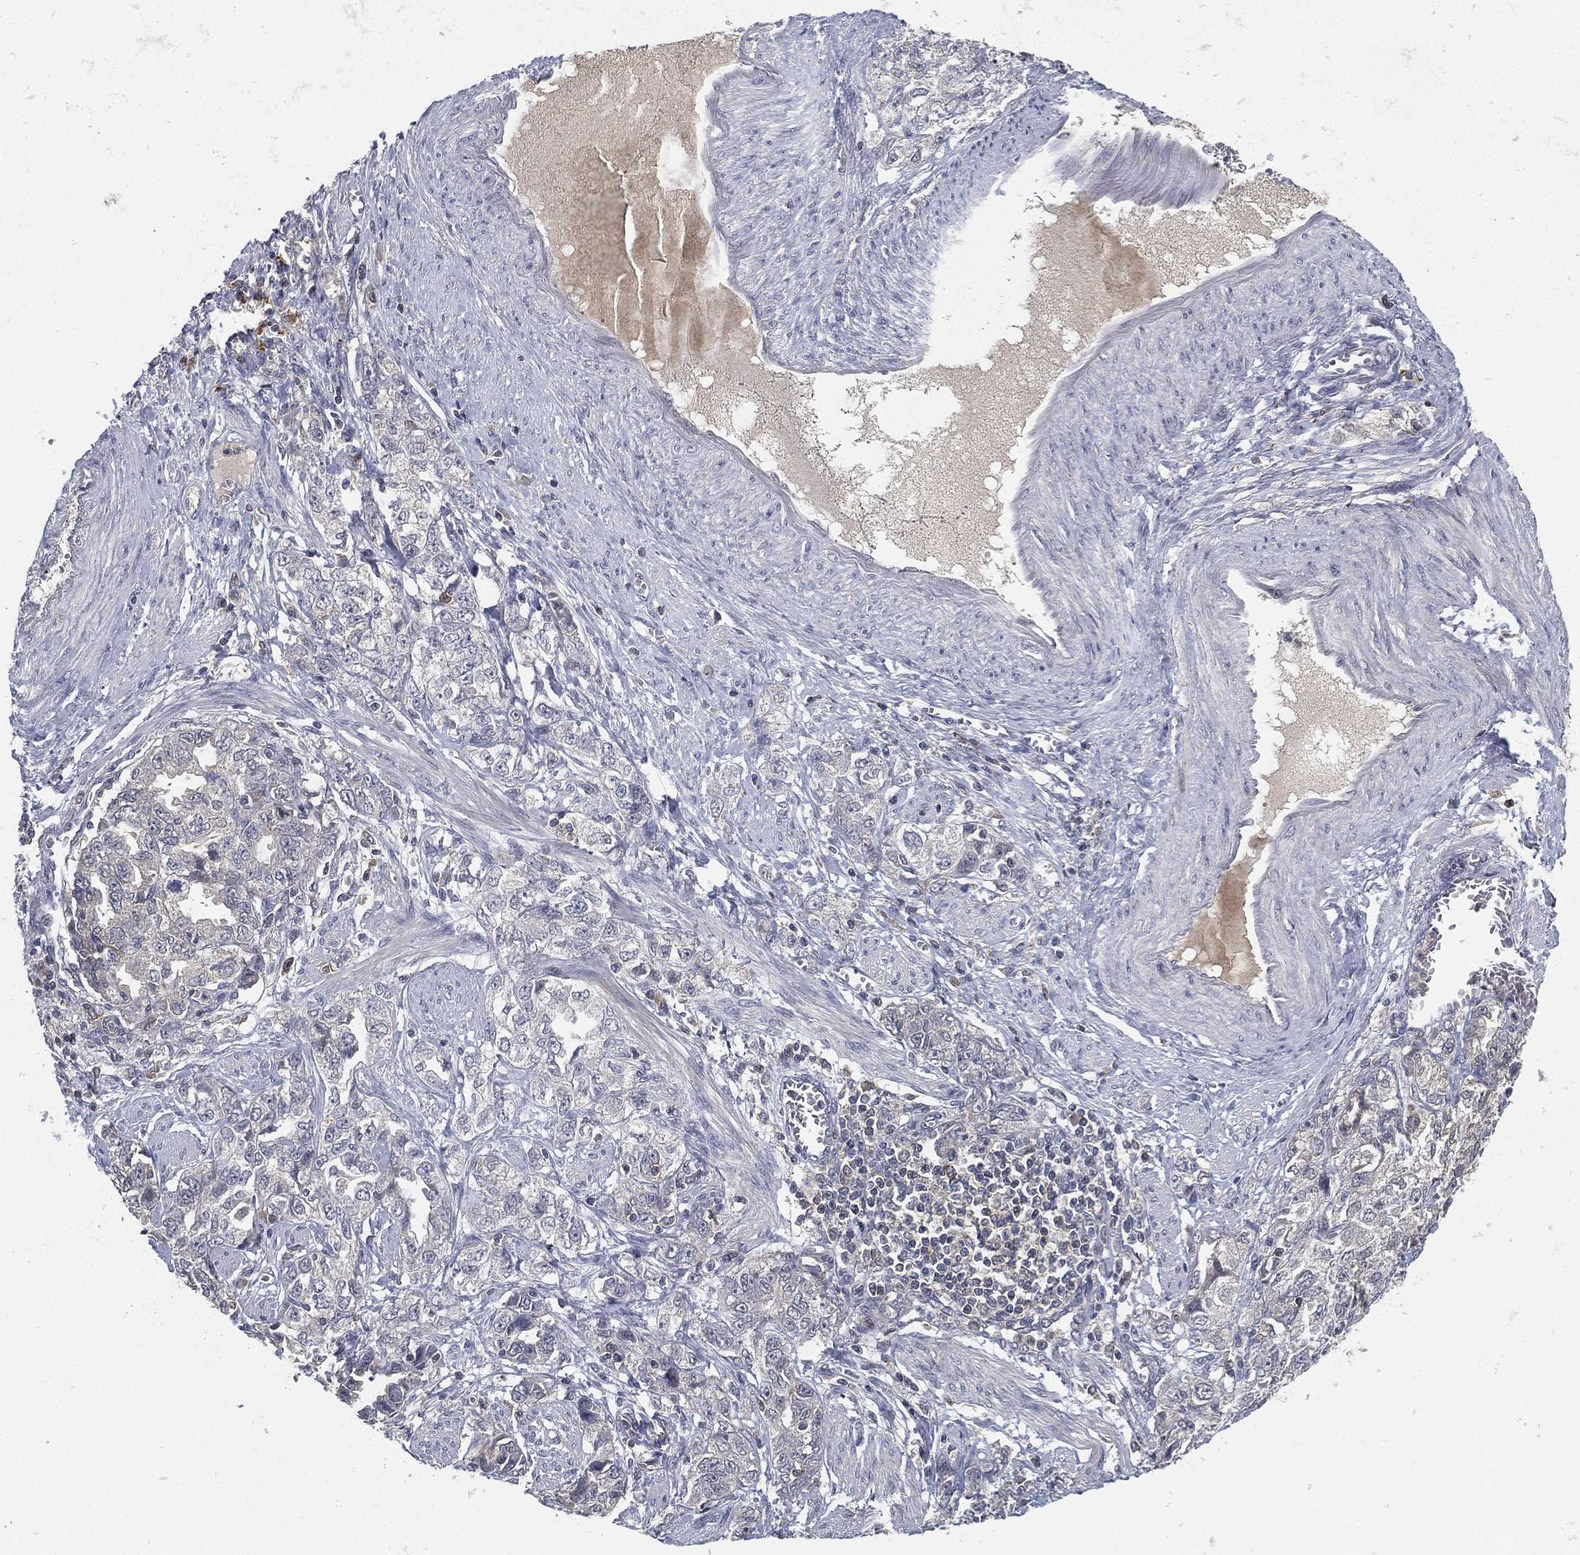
{"staining": {"intensity": "negative", "quantity": "none", "location": "none"}, "tissue": "ovarian cancer", "cell_type": "Tumor cells", "image_type": "cancer", "snomed": [{"axis": "morphology", "description": "Cystadenocarcinoma, serous, NOS"}, {"axis": "topography", "description": "Ovary"}], "caption": "A photomicrograph of serous cystadenocarcinoma (ovarian) stained for a protein demonstrates no brown staining in tumor cells. (DAB immunohistochemistry visualized using brightfield microscopy, high magnification).", "gene": "CFAP251", "patient": {"sex": "female", "age": 51}}